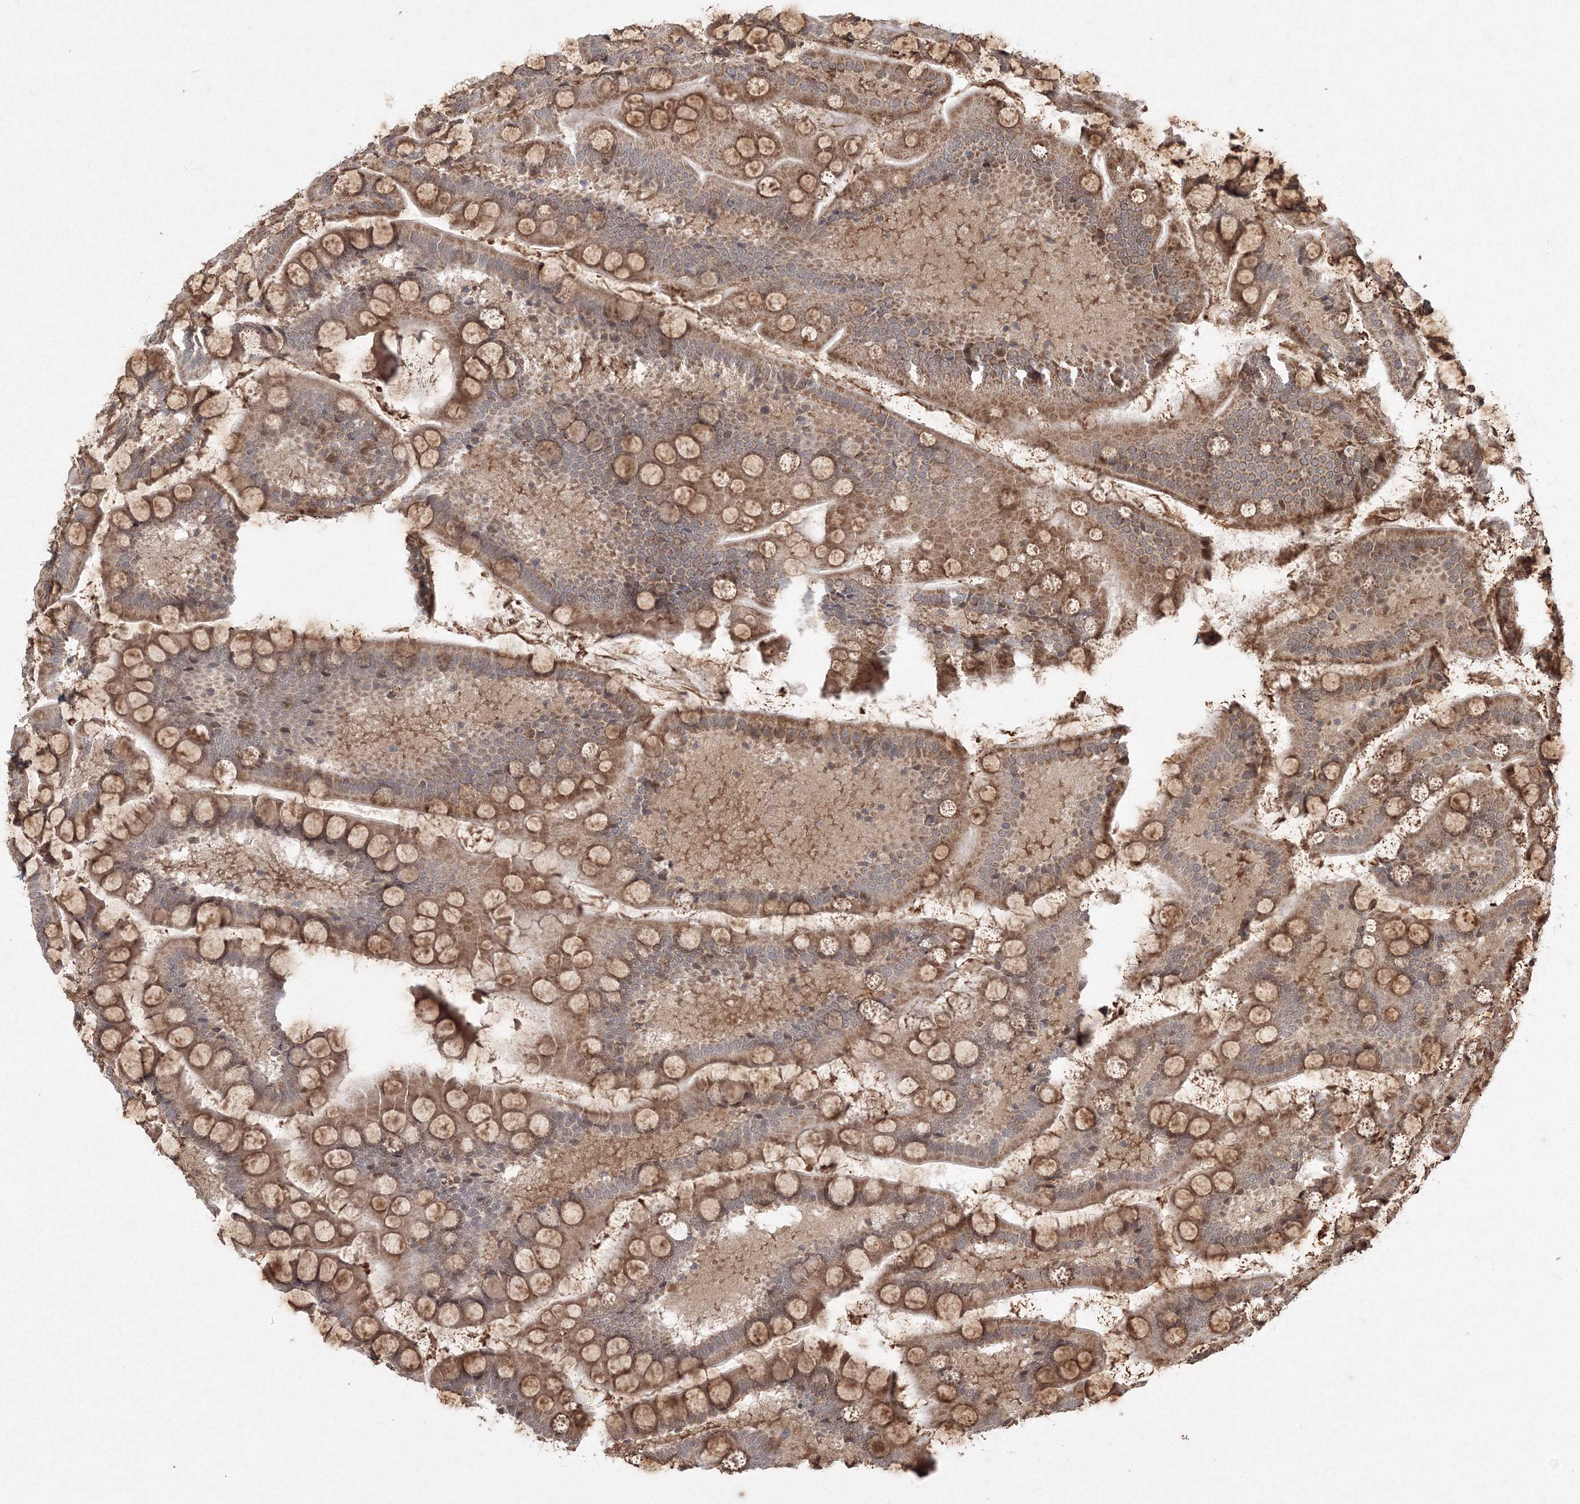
{"staining": {"intensity": "strong", "quantity": ">75%", "location": "cytoplasmic/membranous"}, "tissue": "small intestine", "cell_type": "Glandular cells", "image_type": "normal", "snomed": [{"axis": "morphology", "description": "Normal tissue, NOS"}, {"axis": "topography", "description": "Small intestine"}], "caption": "Protein positivity by immunohistochemistry (IHC) reveals strong cytoplasmic/membranous positivity in about >75% of glandular cells in normal small intestine.", "gene": "COPS4", "patient": {"sex": "male", "age": 41}}